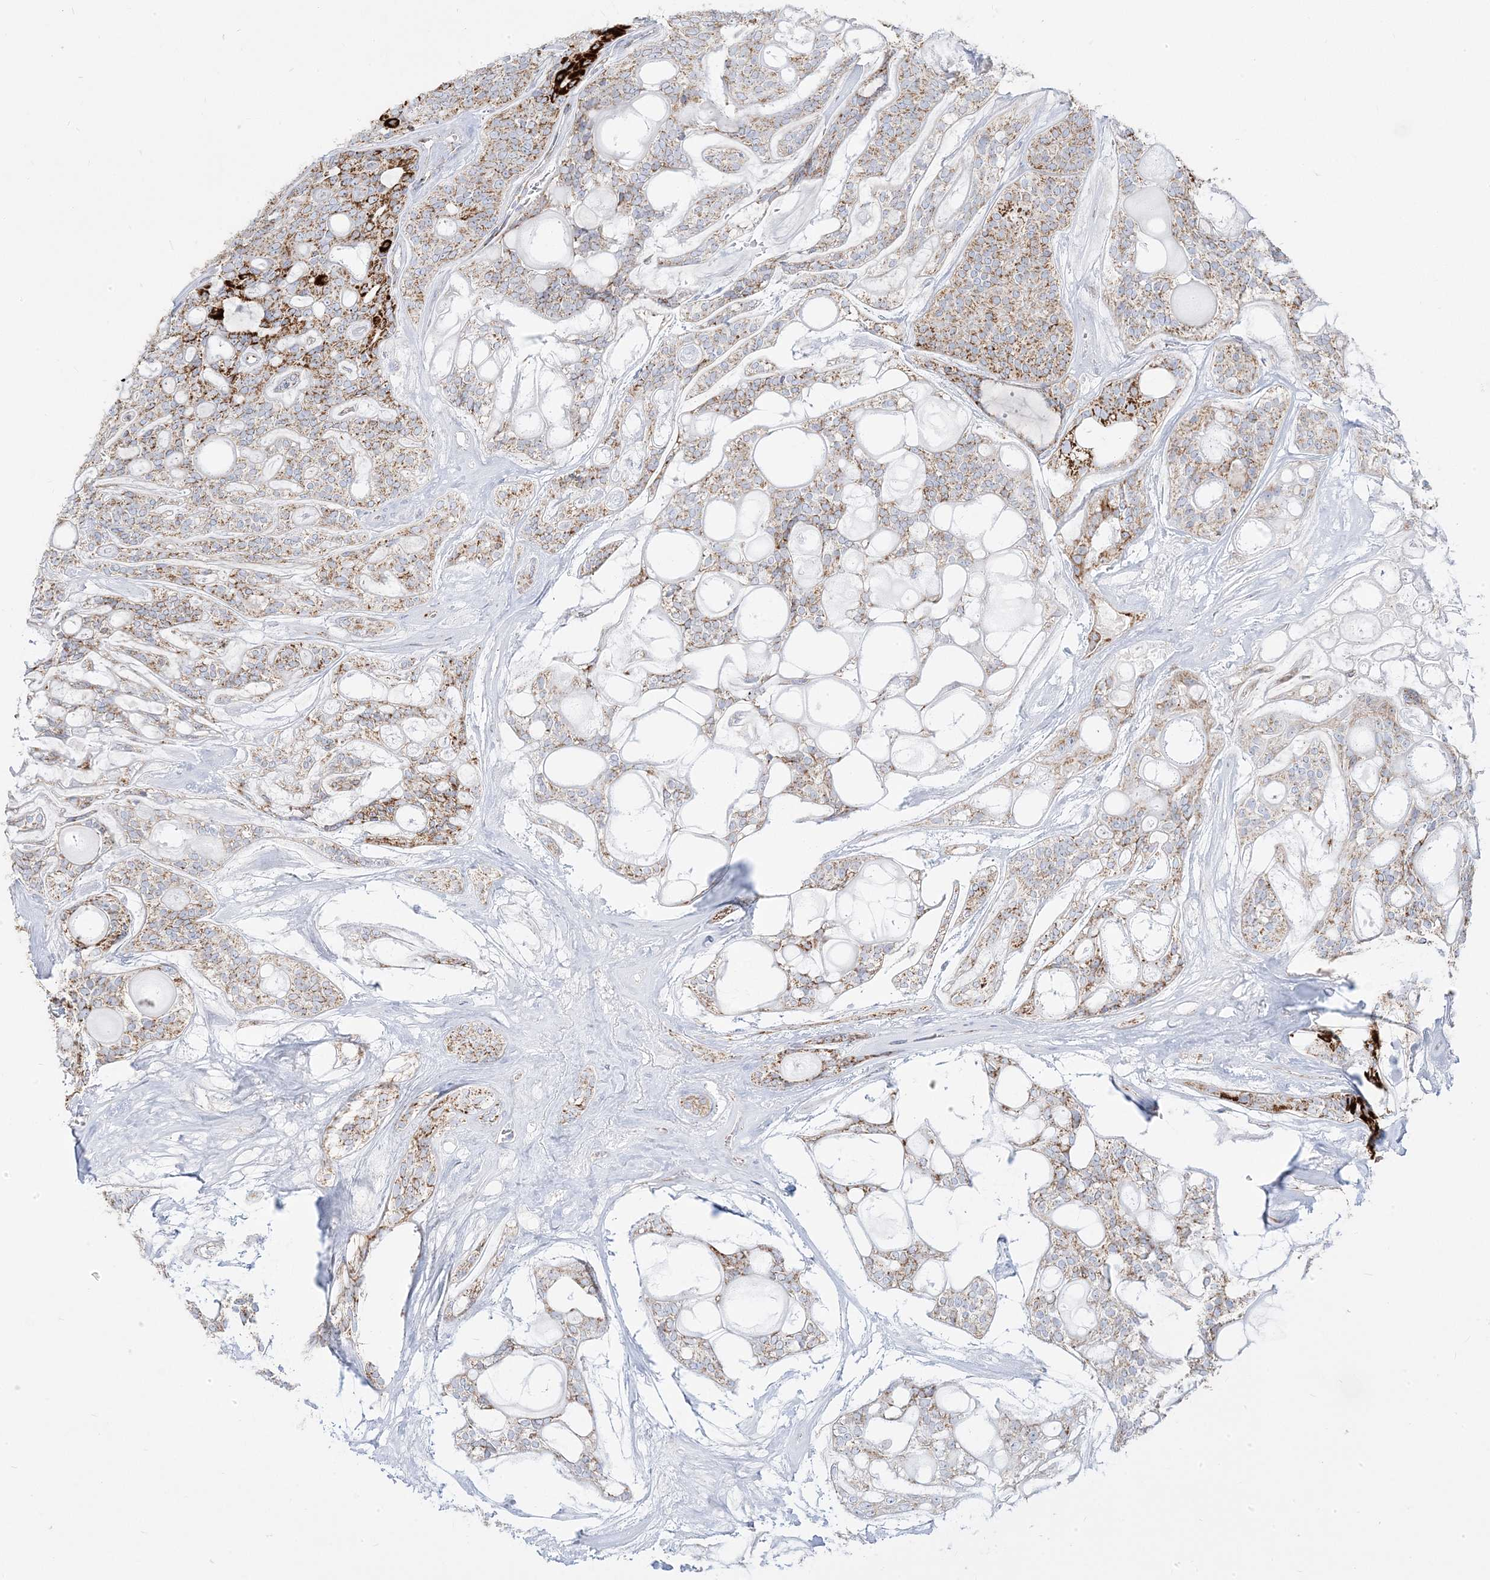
{"staining": {"intensity": "moderate", "quantity": "25%-75%", "location": "cytoplasmic/membranous"}, "tissue": "head and neck cancer", "cell_type": "Tumor cells", "image_type": "cancer", "snomed": [{"axis": "morphology", "description": "Adenocarcinoma, NOS"}, {"axis": "topography", "description": "Head-Neck"}], "caption": "IHC of head and neck cancer (adenocarcinoma) shows medium levels of moderate cytoplasmic/membranous staining in about 25%-75% of tumor cells.", "gene": "PCCB", "patient": {"sex": "male", "age": 66}}